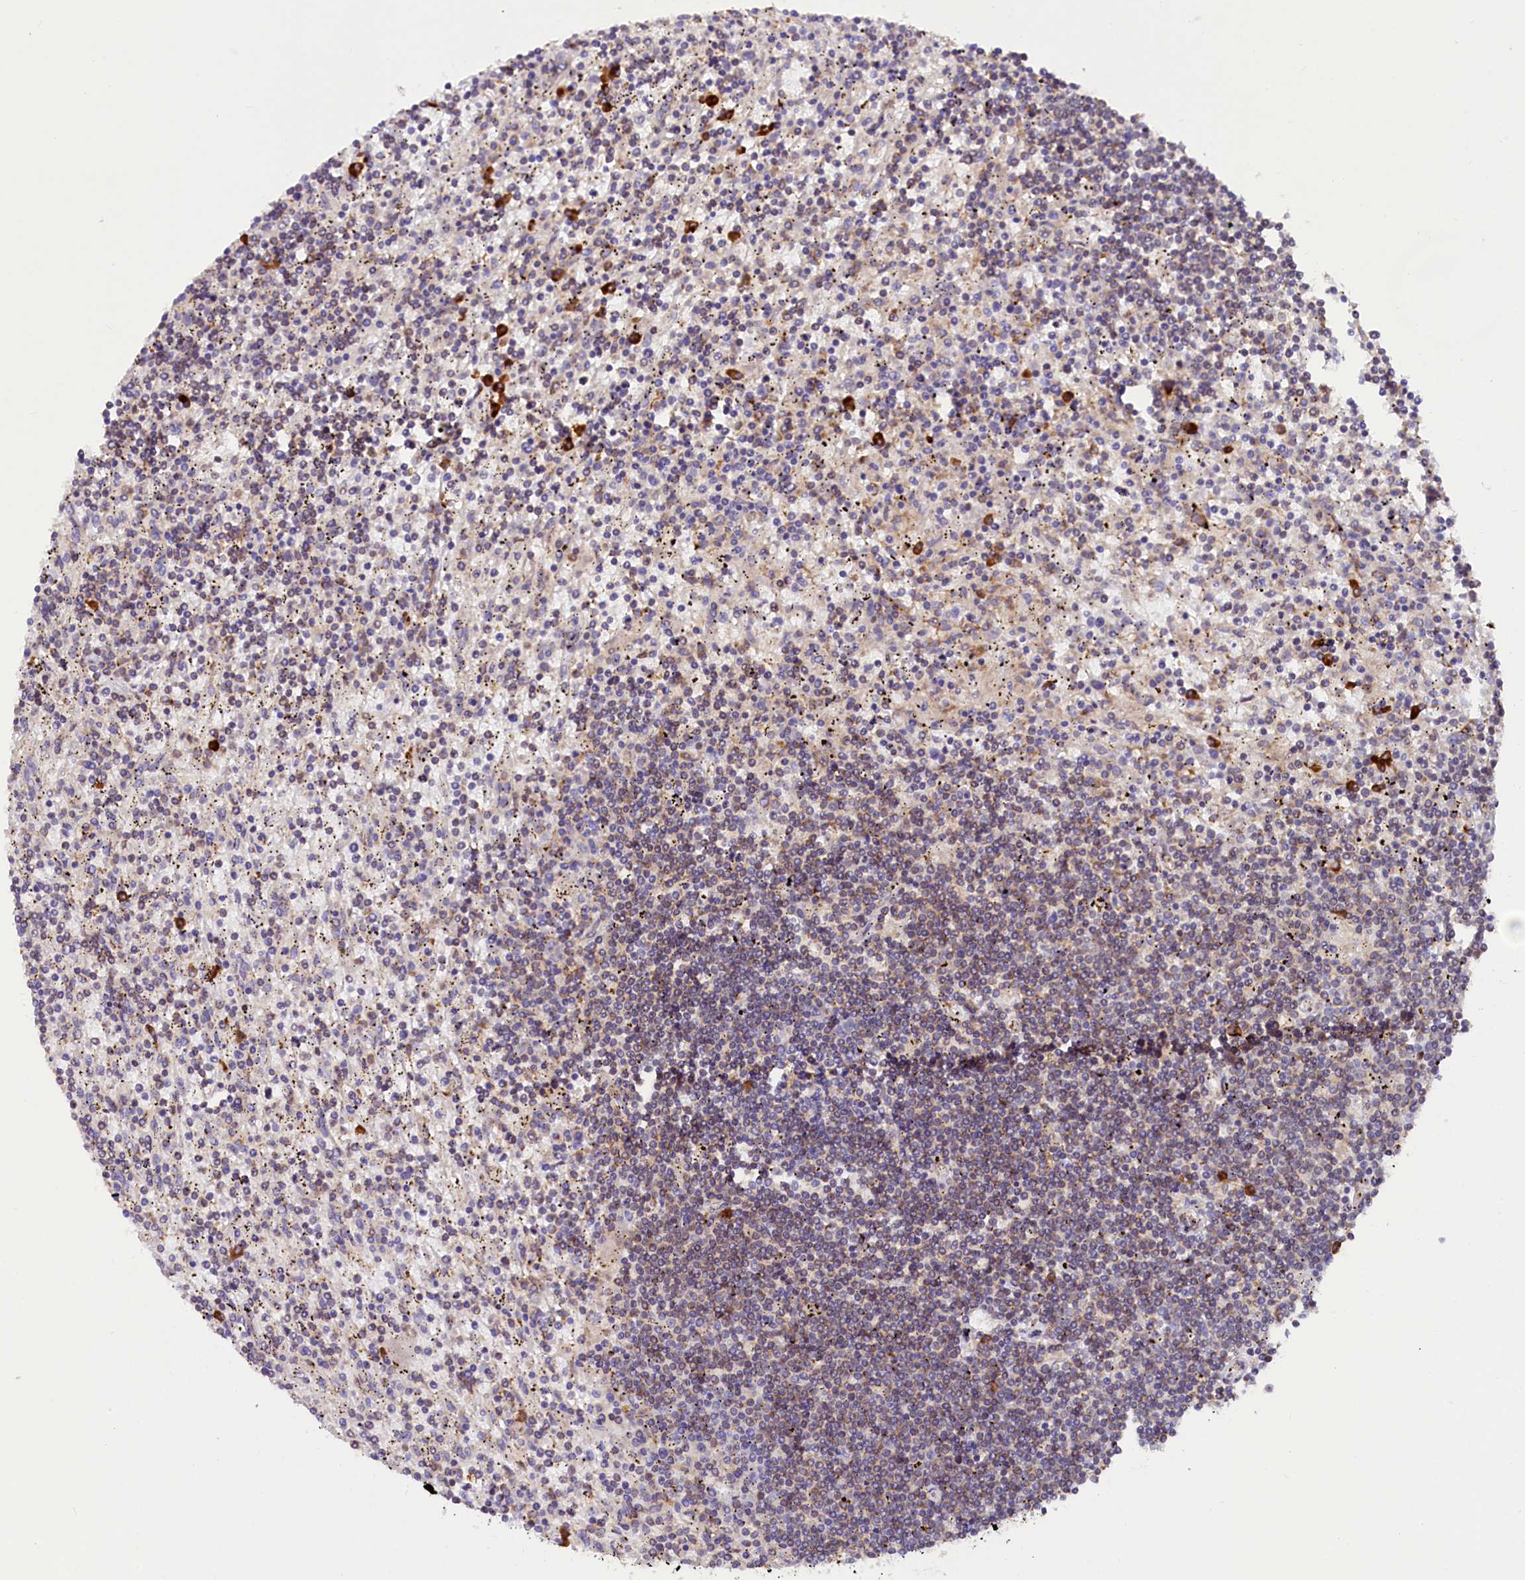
{"staining": {"intensity": "moderate", "quantity": "<25%", "location": "cytoplasmic/membranous"}, "tissue": "lymphoma", "cell_type": "Tumor cells", "image_type": "cancer", "snomed": [{"axis": "morphology", "description": "Malignant lymphoma, non-Hodgkin's type, Low grade"}, {"axis": "topography", "description": "Spleen"}], "caption": "An IHC photomicrograph of neoplastic tissue is shown. Protein staining in brown highlights moderate cytoplasmic/membranous positivity in lymphoma within tumor cells.", "gene": "SSC5D", "patient": {"sex": "male", "age": 76}}